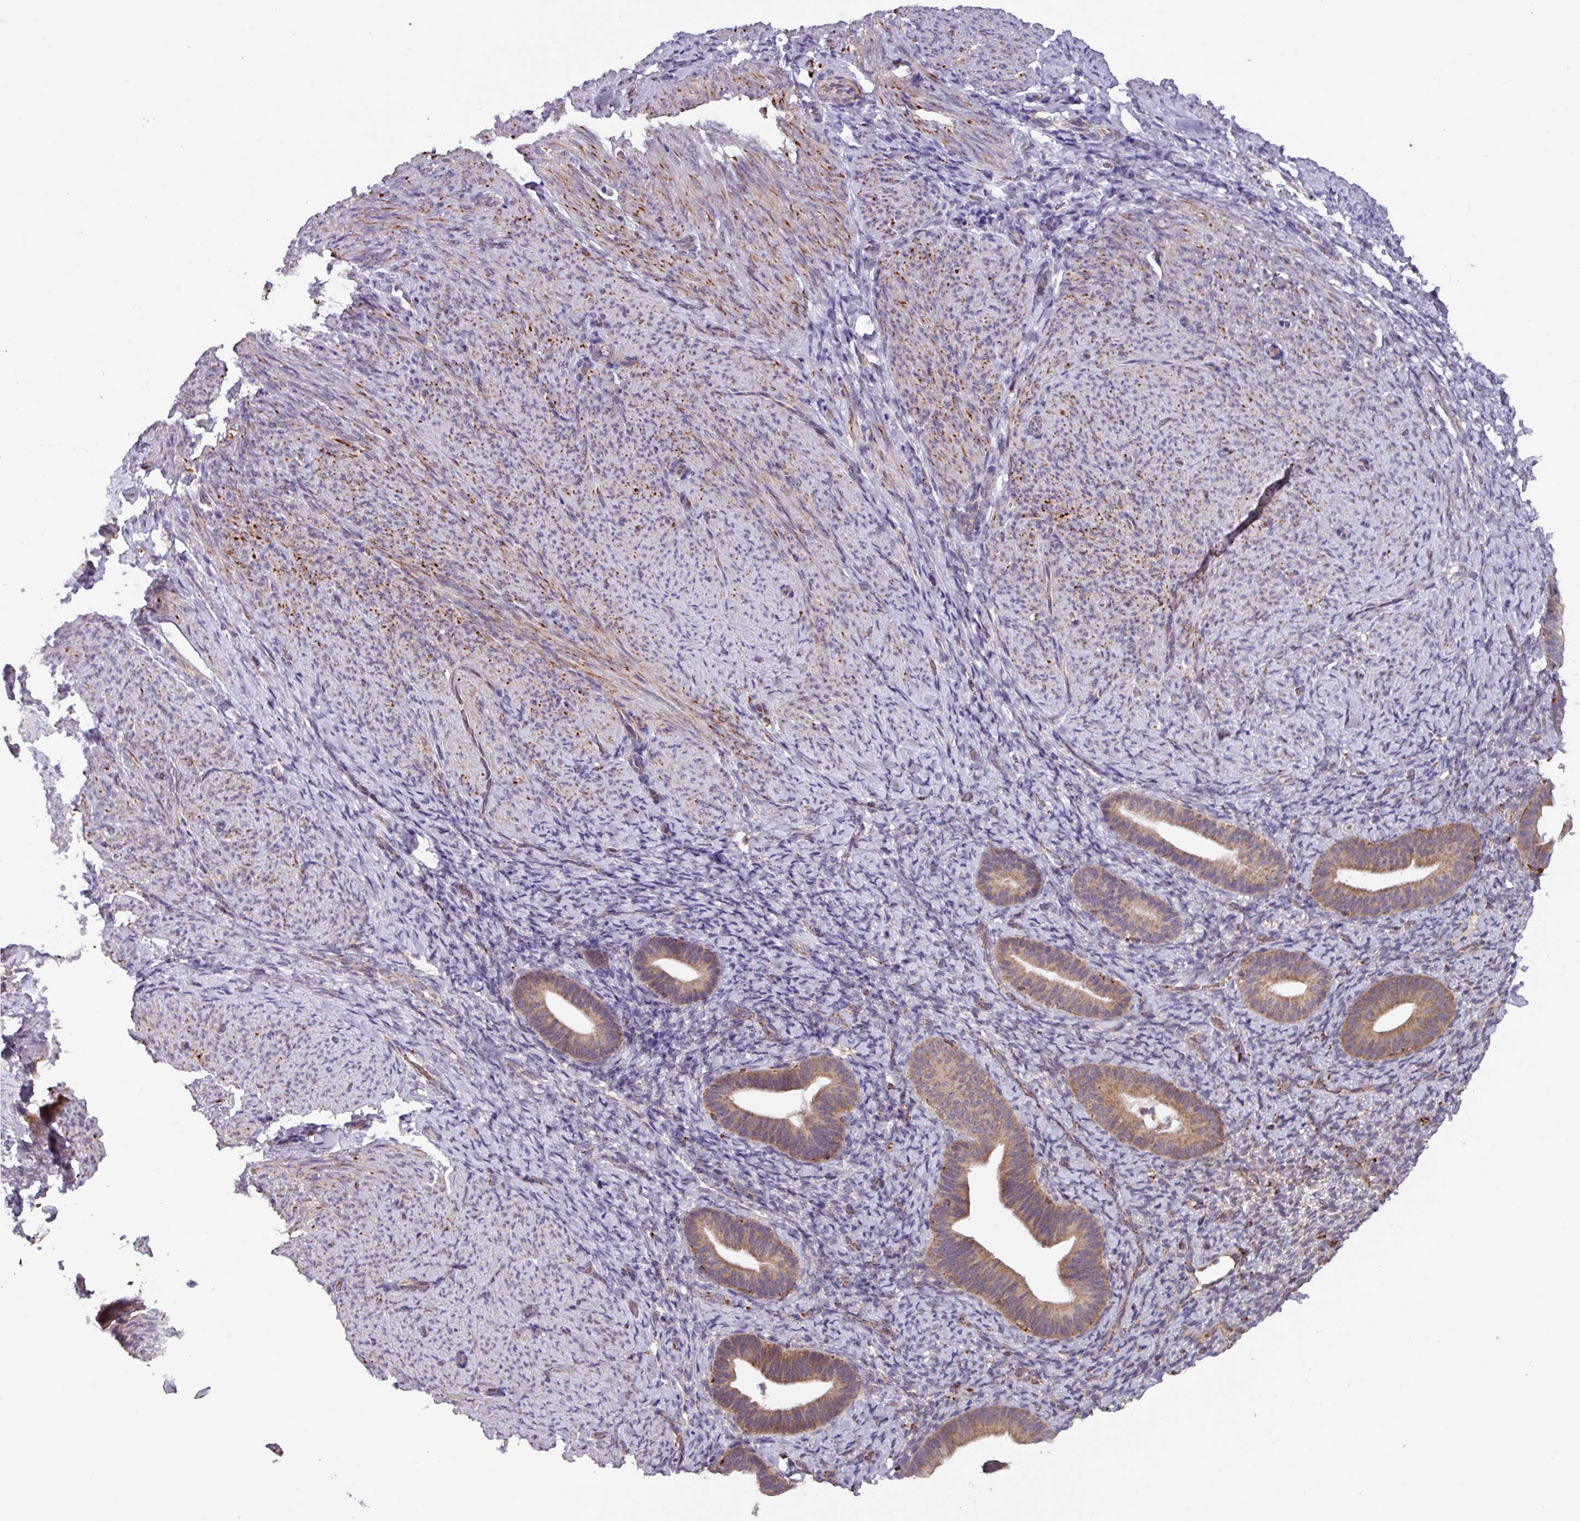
{"staining": {"intensity": "negative", "quantity": "none", "location": "none"}, "tissue": "endometrium", "cell_type": "Cells in endometrial stroma", "image_type": "normal", "snomed": [{"axis": "morphology", "description": "Normal tissue, NOS"}, {"axis": "topography", "description": "Endometrium"}], "caption": "Immunohistochemical staining of normal human endometrium shows no significant staining in cells in endometrial stroma.", "gene": "AKIRIN1", "patient": {"sex": "female", "age": 65}}